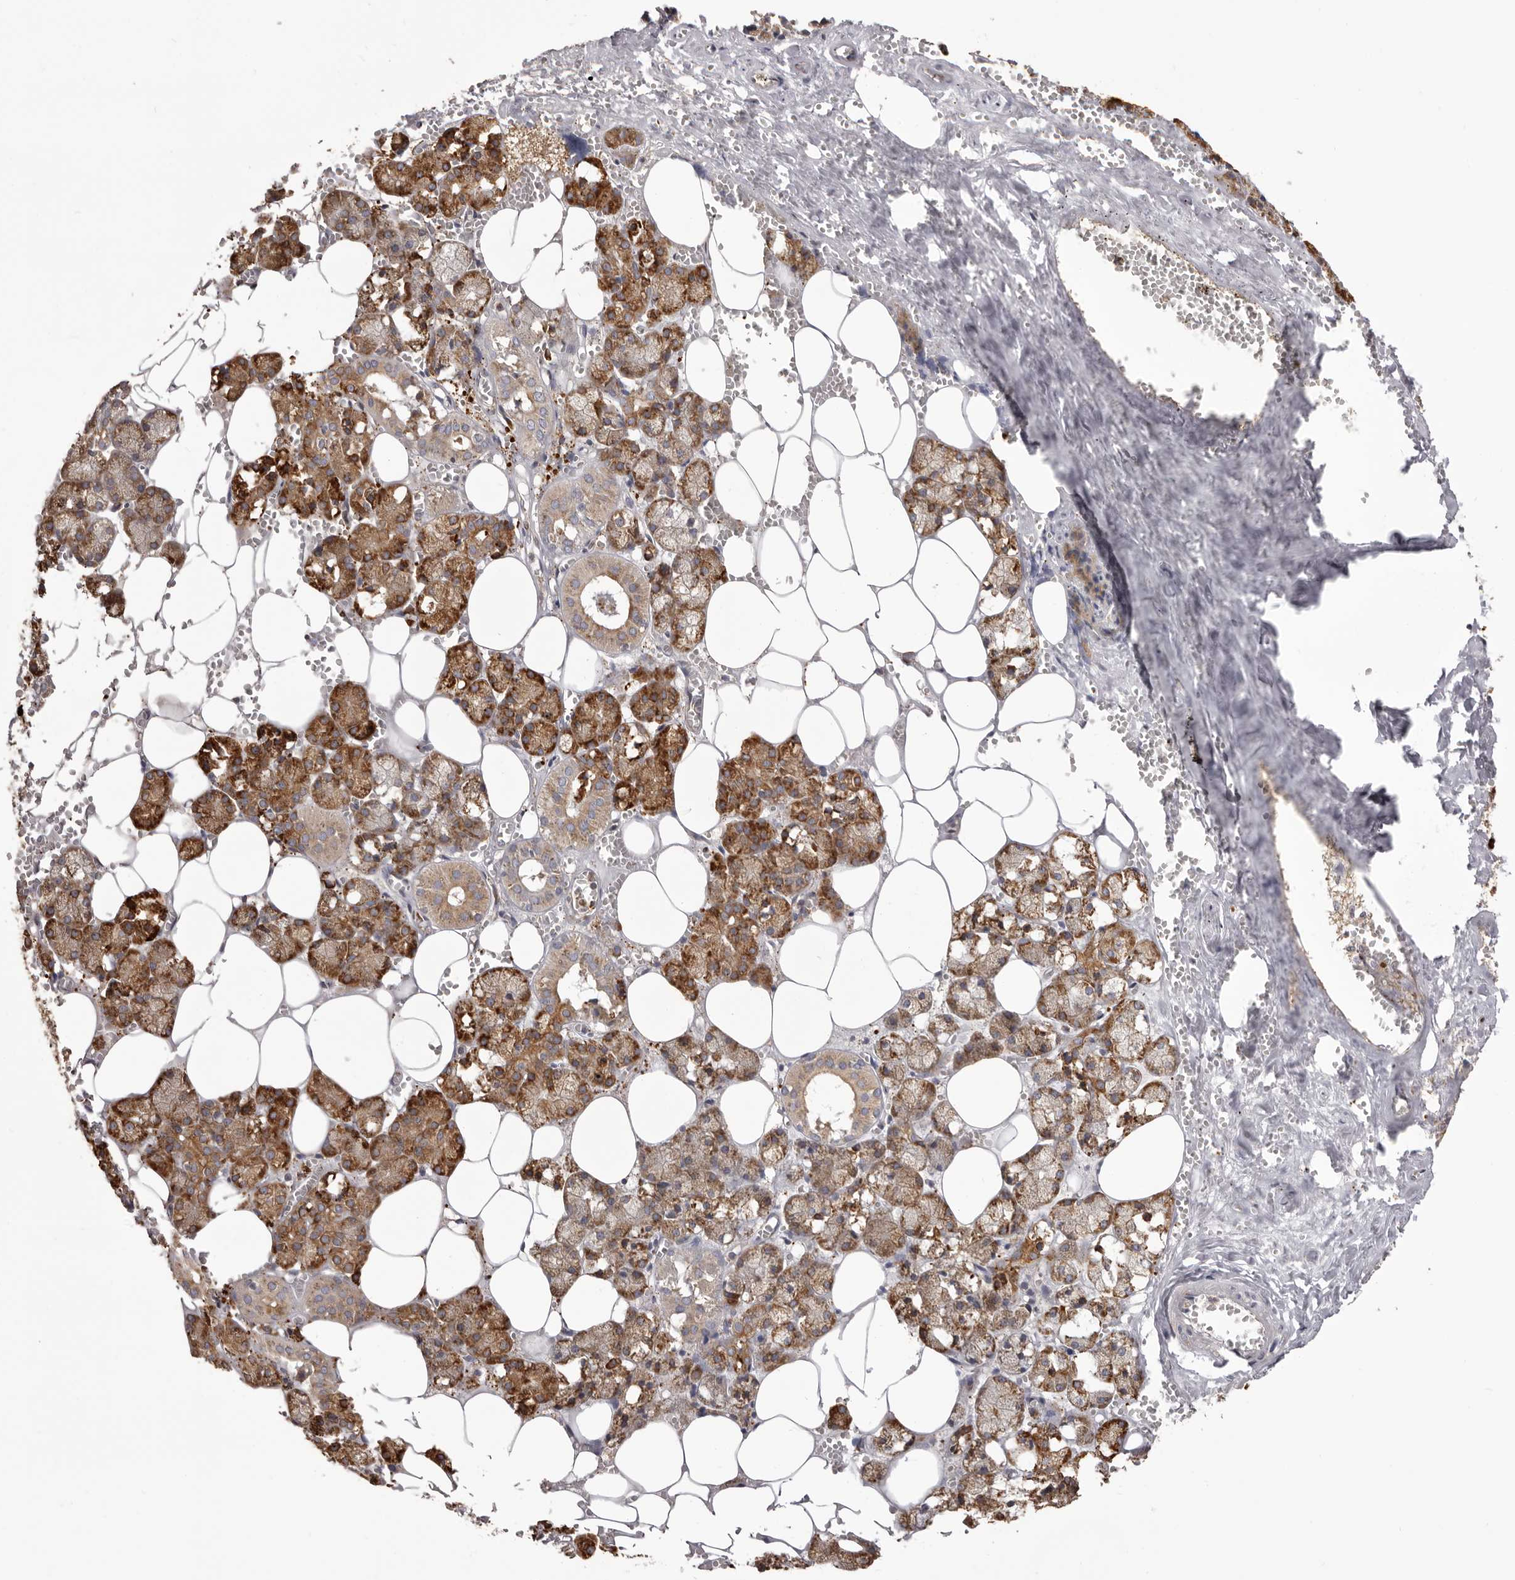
{"staining": {"intensity": "moderate", "quantity": ">75%", "location": "cytoplasmic/membranous"}, "tissue": "salivary gland", "cell_type": "Glandular cells", "image_type": "normal", "snomed": [{"axis": "morphology", "description": "Normal tissue, NOS"}, {"axis": "topography", "description": "Salivary gland"}], "caption": "Approximately >75% of glandular cells in unremarkable salivary gland display moderate cytoplasmic/membranous protein positivity as visualized by brown immunohistochemical staining.", "gene": "QRSL1", "patient": {"sex": "male", "age": 62}}